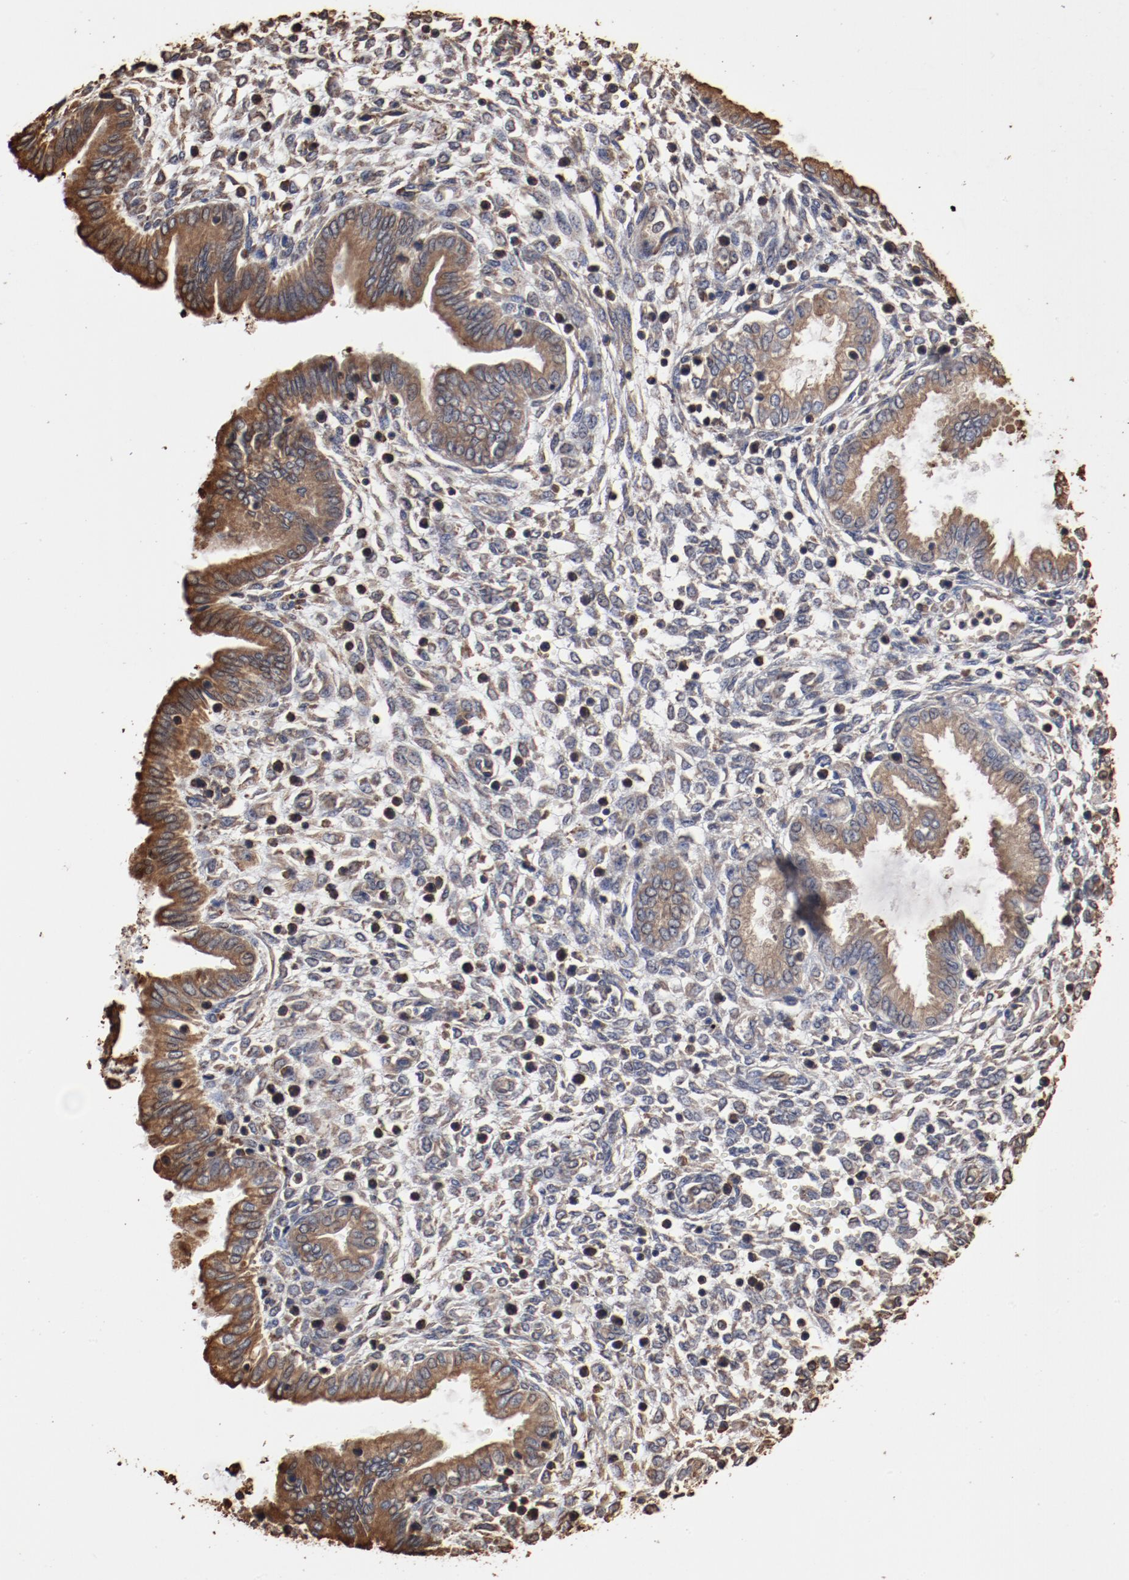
{"staining": {"intensity": "weak", "quantity": "<25%", "location": "cytoplasmic/membranous"}, "tissue": "endometrium", "cell_type": "Cells in endometrial stroma", "image_type": "normal", "snomed": [{"axis": "morphology", "description": "Normal tissue, NOS"}, {"axis": "topography", "description": "Endometrium"}], "caption": "The immunohistochemistry image has no significant expression in cells in endometrial stroma of endometrium.", "gene": "PDIA3", "patient": {"sex": "female", "age": 33}}